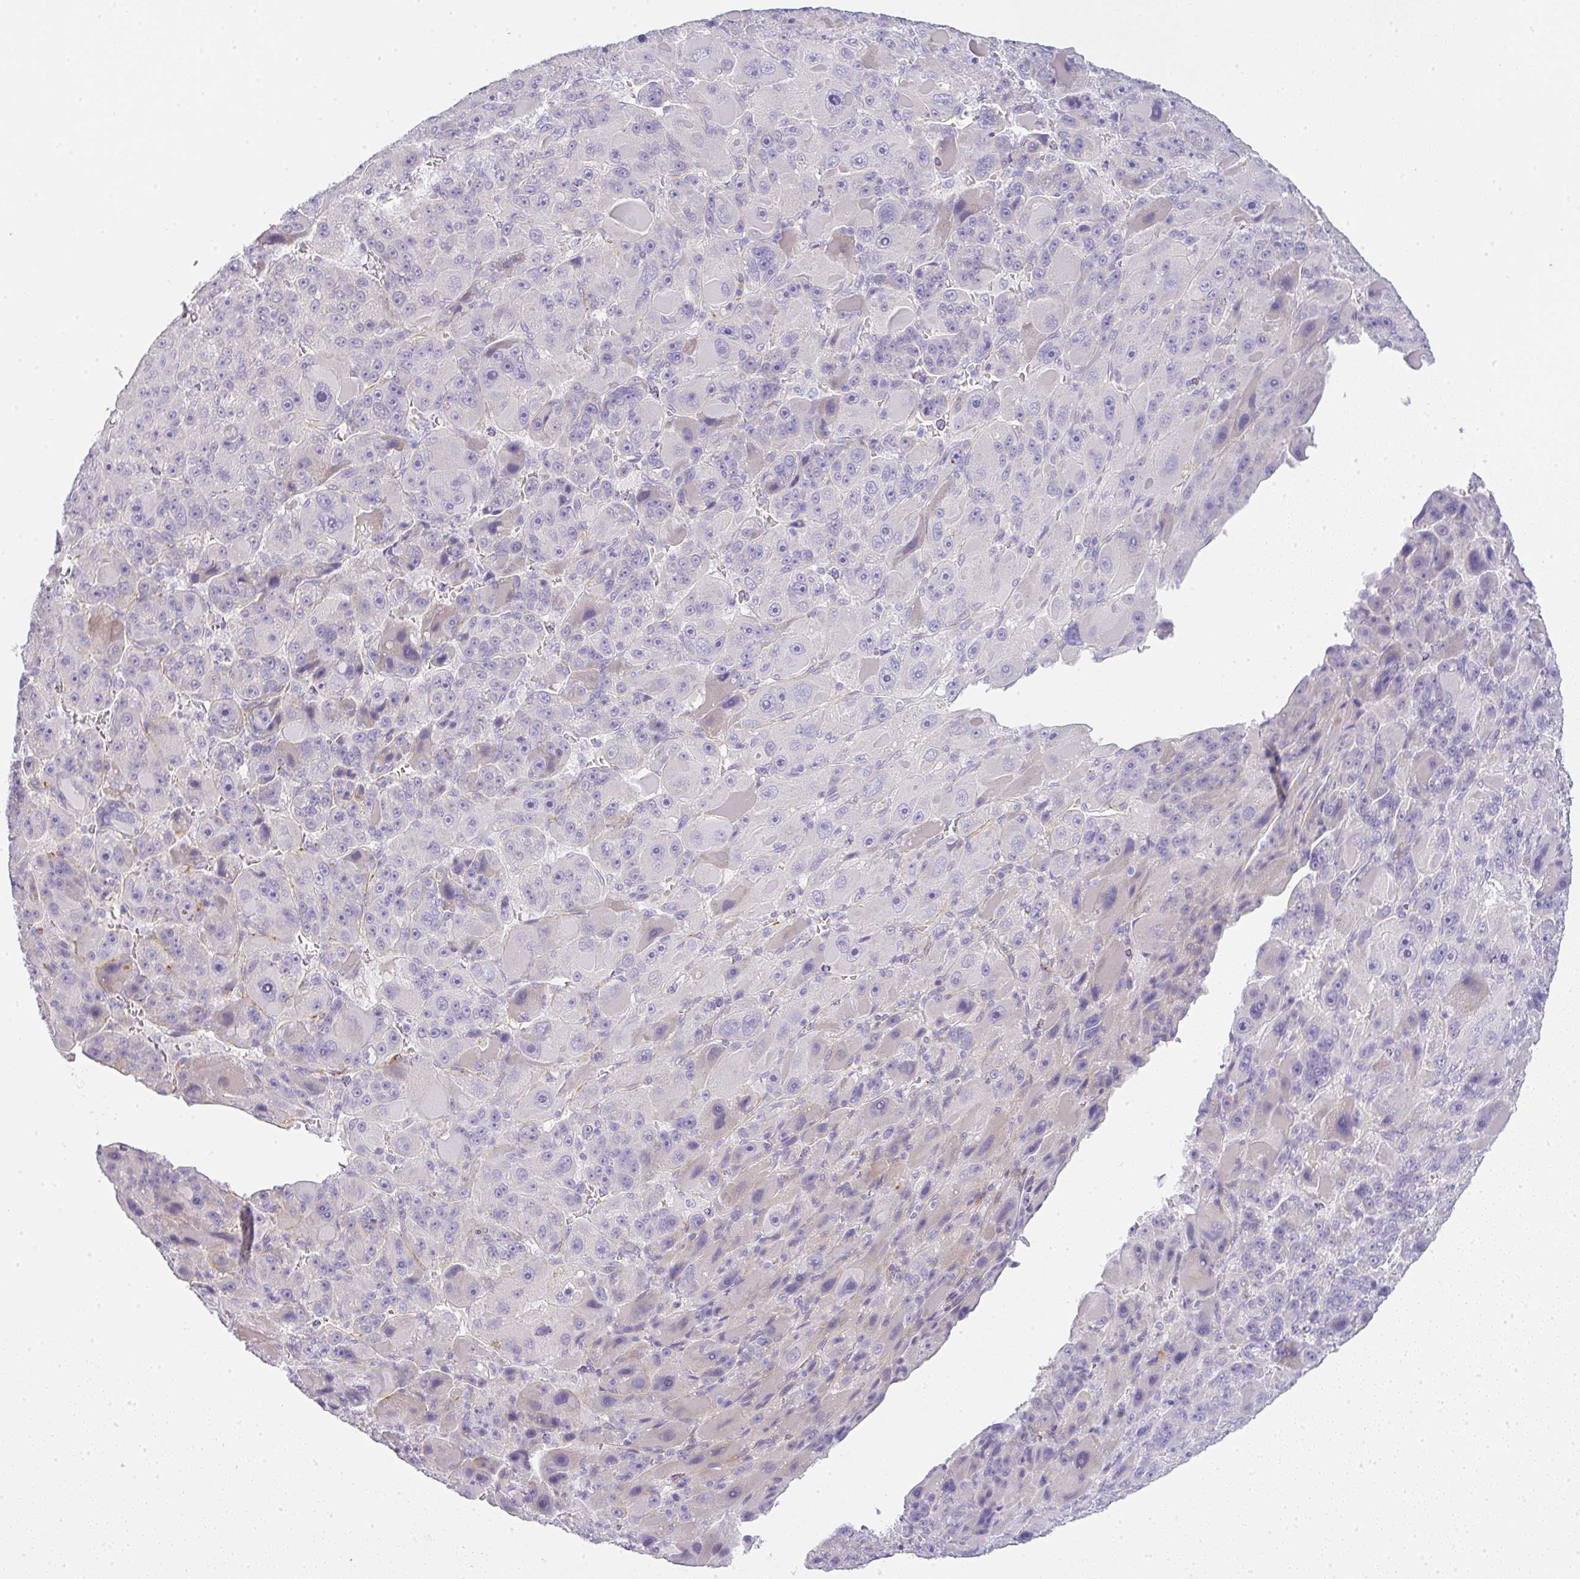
{"staining": {"intensity": "negative", "quantity": "none", "location": "none"}, "tissue": "liver cancer", "cell_type": "Tumor cells", "image_type": "cancer", "snomed": [{"axis": "morphology", "description": "Carcinoma, Hepatocellular, NOS"}, {"axis": "topography", "description": "Liver"}], "caption": "This is an IHC image of liver cancer (hepatocellular carcinoma). There is no staining in tumor cells.", "gene": "LPAR4", "patient": {"sex": "male", "age": 76}}